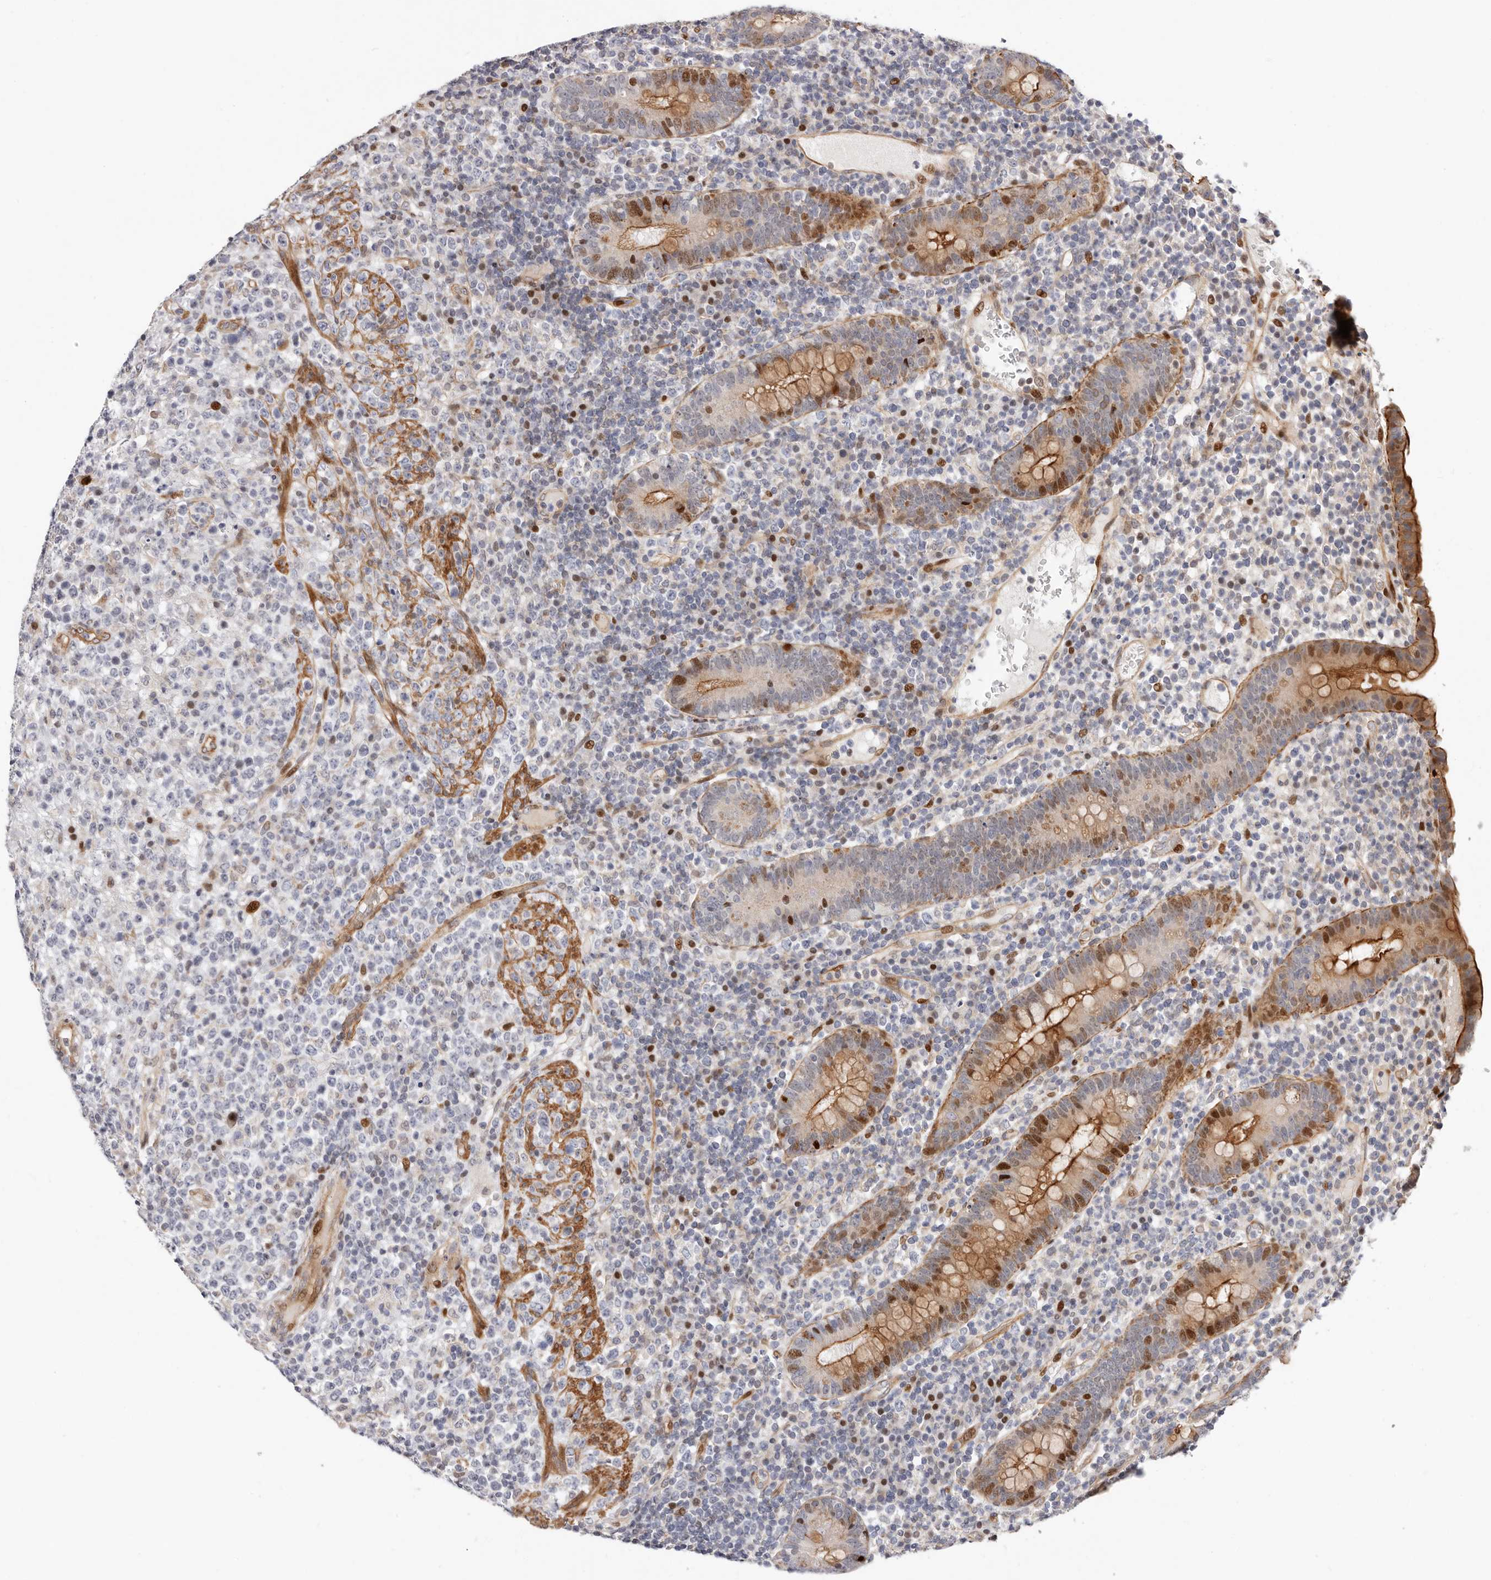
{"staining": {"intensity": "strong", "quantity": "<25%", "location": "nuclear"}, "tissue": "lymphoma", "cell_type": "Tumor cells", "image_type": "cancer", "snomed": [{"axis": "morphology", "description": "Malignant lymphoma, non-Hodgkin's type, High grade"}, {"axis": "topography", "description": "Colon"}], "caption": "Lymphoma was stained to show a protein in brown. There is medium levels of strong nuclear expression in about <25% of tumor cells. The staining is performed using DAB (3,3'-diaminobenzidine) brown chromogen to label protein expression. The nuclei are counter-stained blue using hematoxylin.", "gene": "EPHX3", "patient": {"sex": "female", "age": 53}}